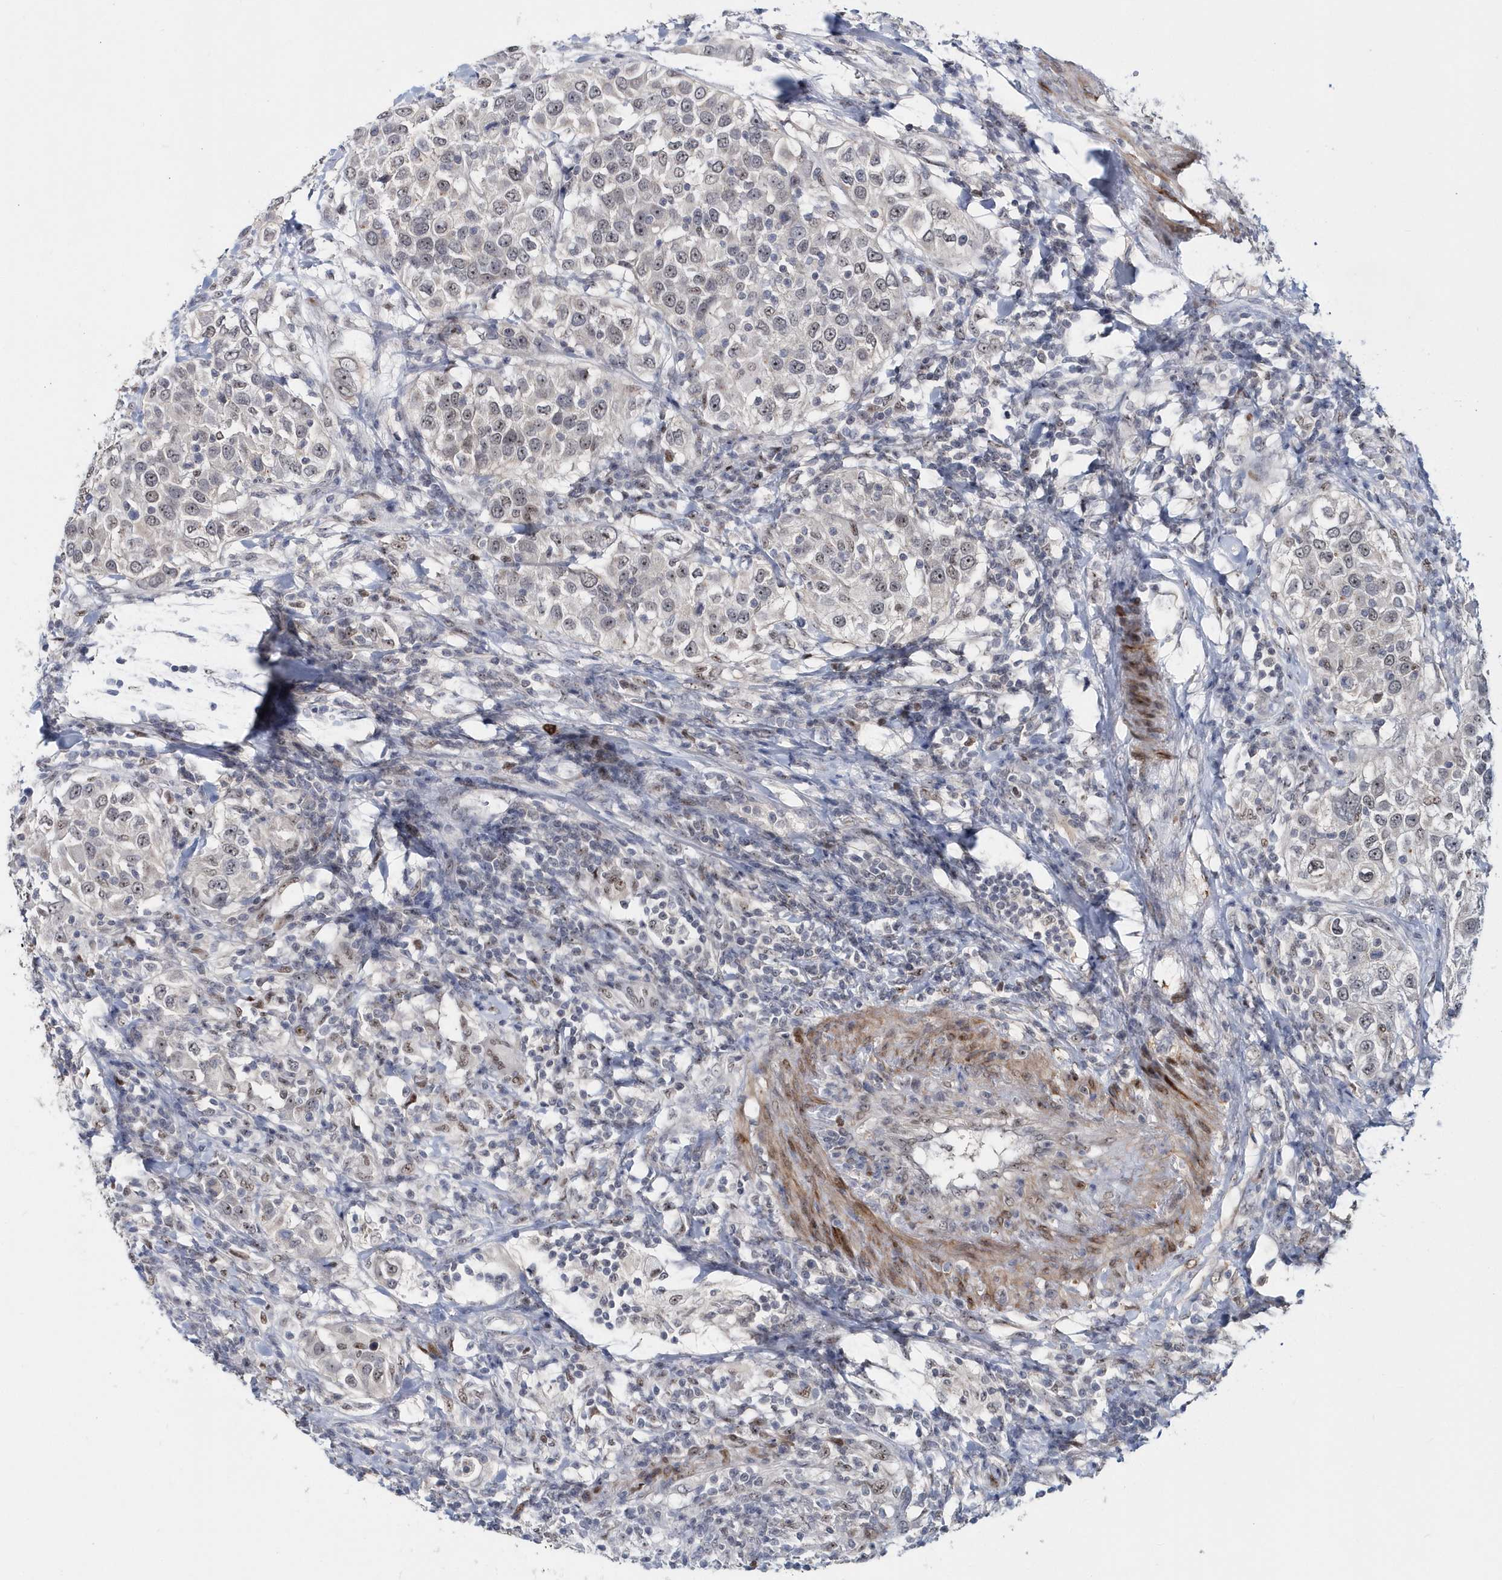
{"staining": {"intensity": "negative", "quantity": "none", "location": "none"}, "tissue": "urothelial cancer", "cell_type": "Tumor cells", "image_type": "cancer", "snomed": [{"axis": "morphology", "description": "Urothelial carcinoma, High grade"}, {"axis": "topography", "description": "Urinary bladder"}], "caption": "A photomicrograph of high-grade urothelial carcinoma stained for a protein exhibits no brown staining in tumor cells.", "gene": "ASCL4", "patient": {"sex": "female", "age": 80}}